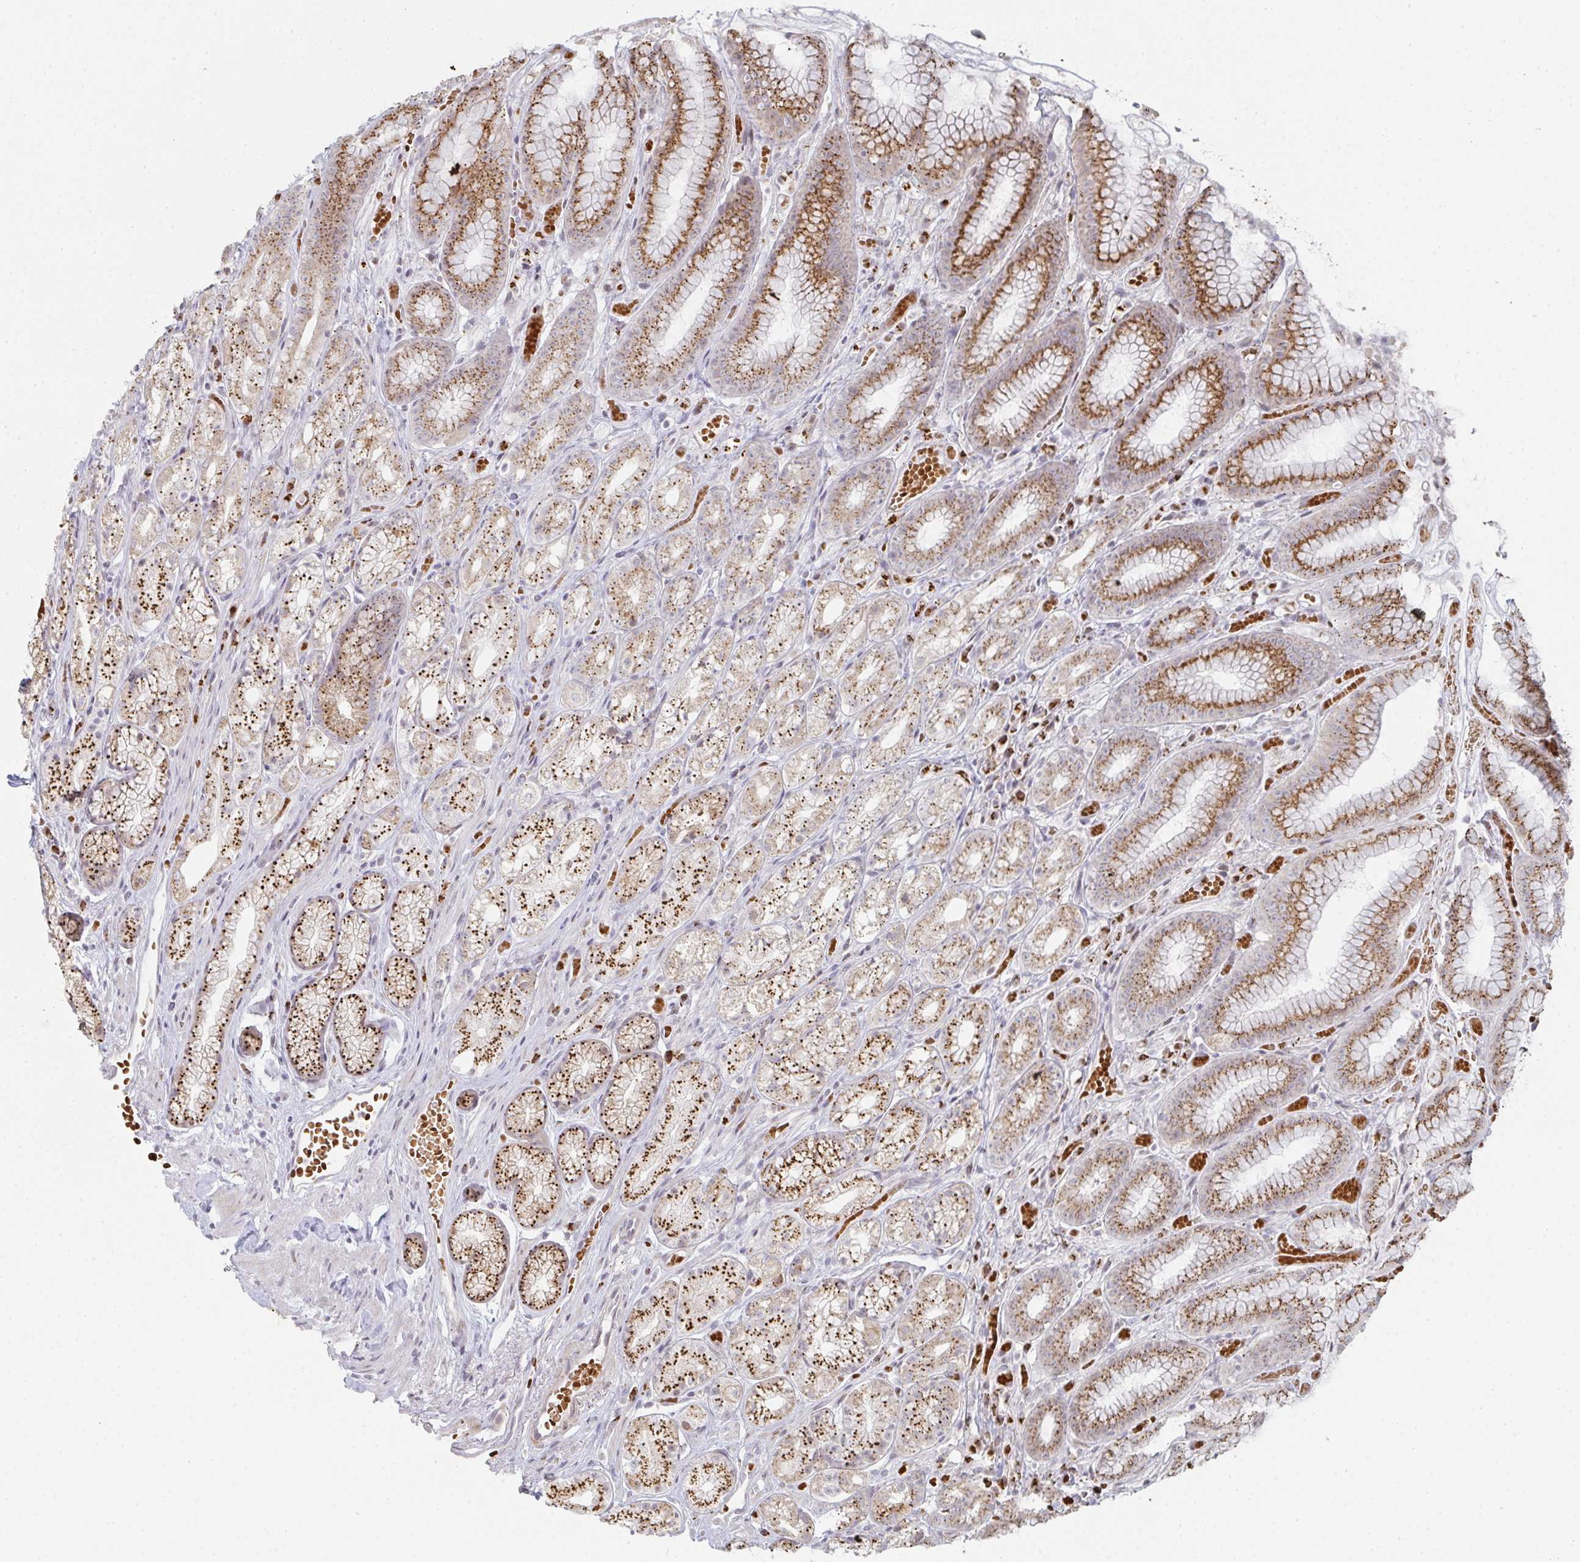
{"staining": {"intensity": "strong", "quantity": ">75%", "location": "cytoplasmic/membranous"}, "tissue": "stomach", "cell_type": "Glandular cells", "image_type": "normal", "snomed": [{"axis": "morphology", "description": "Normal tissue, NOS"}, {"axis": "topography", "description": "Smooth muscle"}, {"axis": "topography", "description": "Stomach"}], "caption": "Brown immunohistochemical staining in unremarkable human stomach demonstrates strong cytoplasmic/membranous positivity in about >75% of glandular cells. Nuclei are stained in blue.", "gene": "ZNF526", "patient": {"sex": "male", "age": 70}}